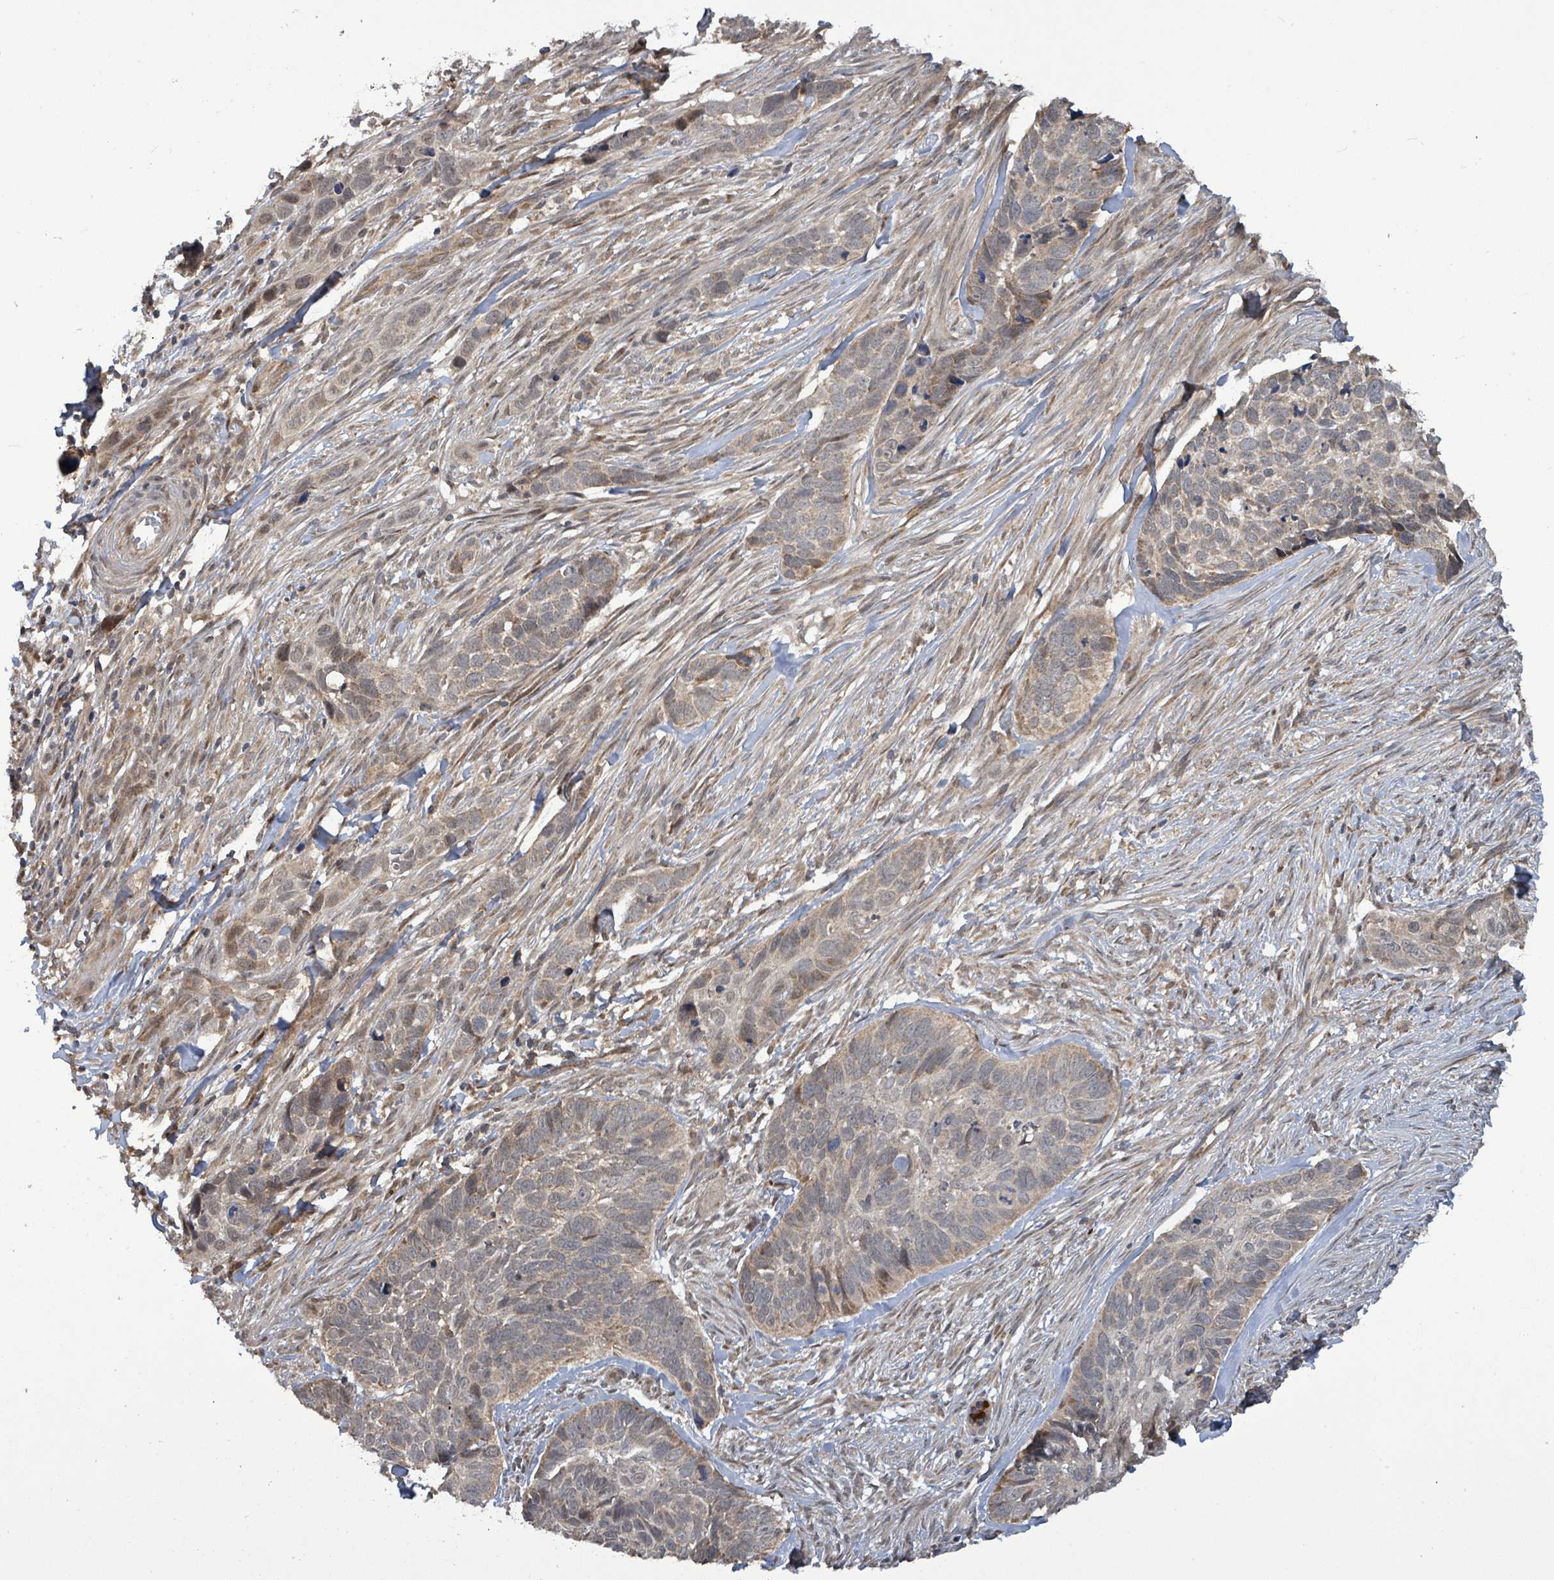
{"staining": {"intensity": "weak", "quantity": "<25%", "location": "cytoplasmic/membranous"}, "tissue": "skin cancer", "cell_type": "Tumor cells", "image_type": "cancer", "snomed": [{"axis": "morphology", "description": "Basal cell carcinoma"}, {"axis": "topography", "description": "Skin"}], "caption": "Tumor cells show no significant protein staining in basal cell carcinoma (skin).", "gene": "COQ6", "patient": {"sex": "female", "age": 82}}